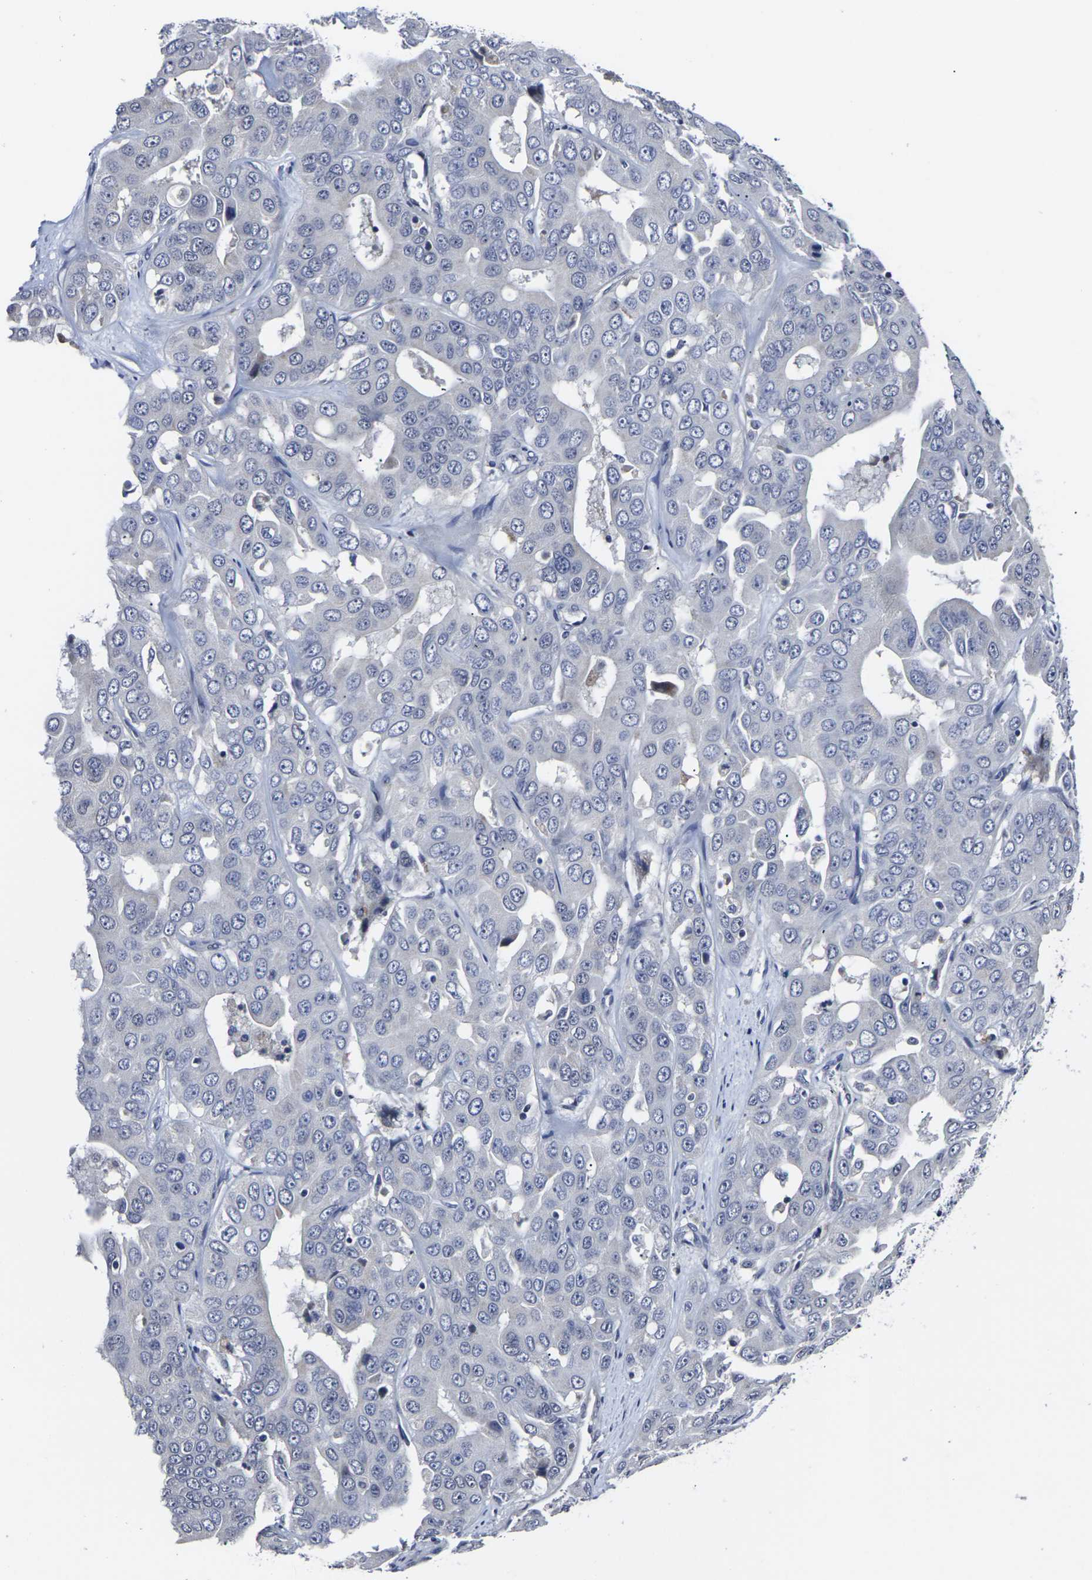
{"staining": {"intensity": "negative", "quantity": "none", "location": "none"}, "tissue": "liver cancer", "cell_type": "Tumor cells", "image_type": "cancer", "snomed": [{"axis": "morphology", "description": "Cholangiocarcinoma"}, {"axis": "topography", "description": "Liver"}], "caption": "Tumor cells are negative for brown protein staining in liver cancer (cholangiocarcinoma). Brightfield microscopy of IHC stained with DAB (3,3'-diaminobenzidine) (brown) and hematoxylin (blue), captured at high magnification.", "gene": "MSANTD4", "patient": {"sex": "female", "age": 52}}